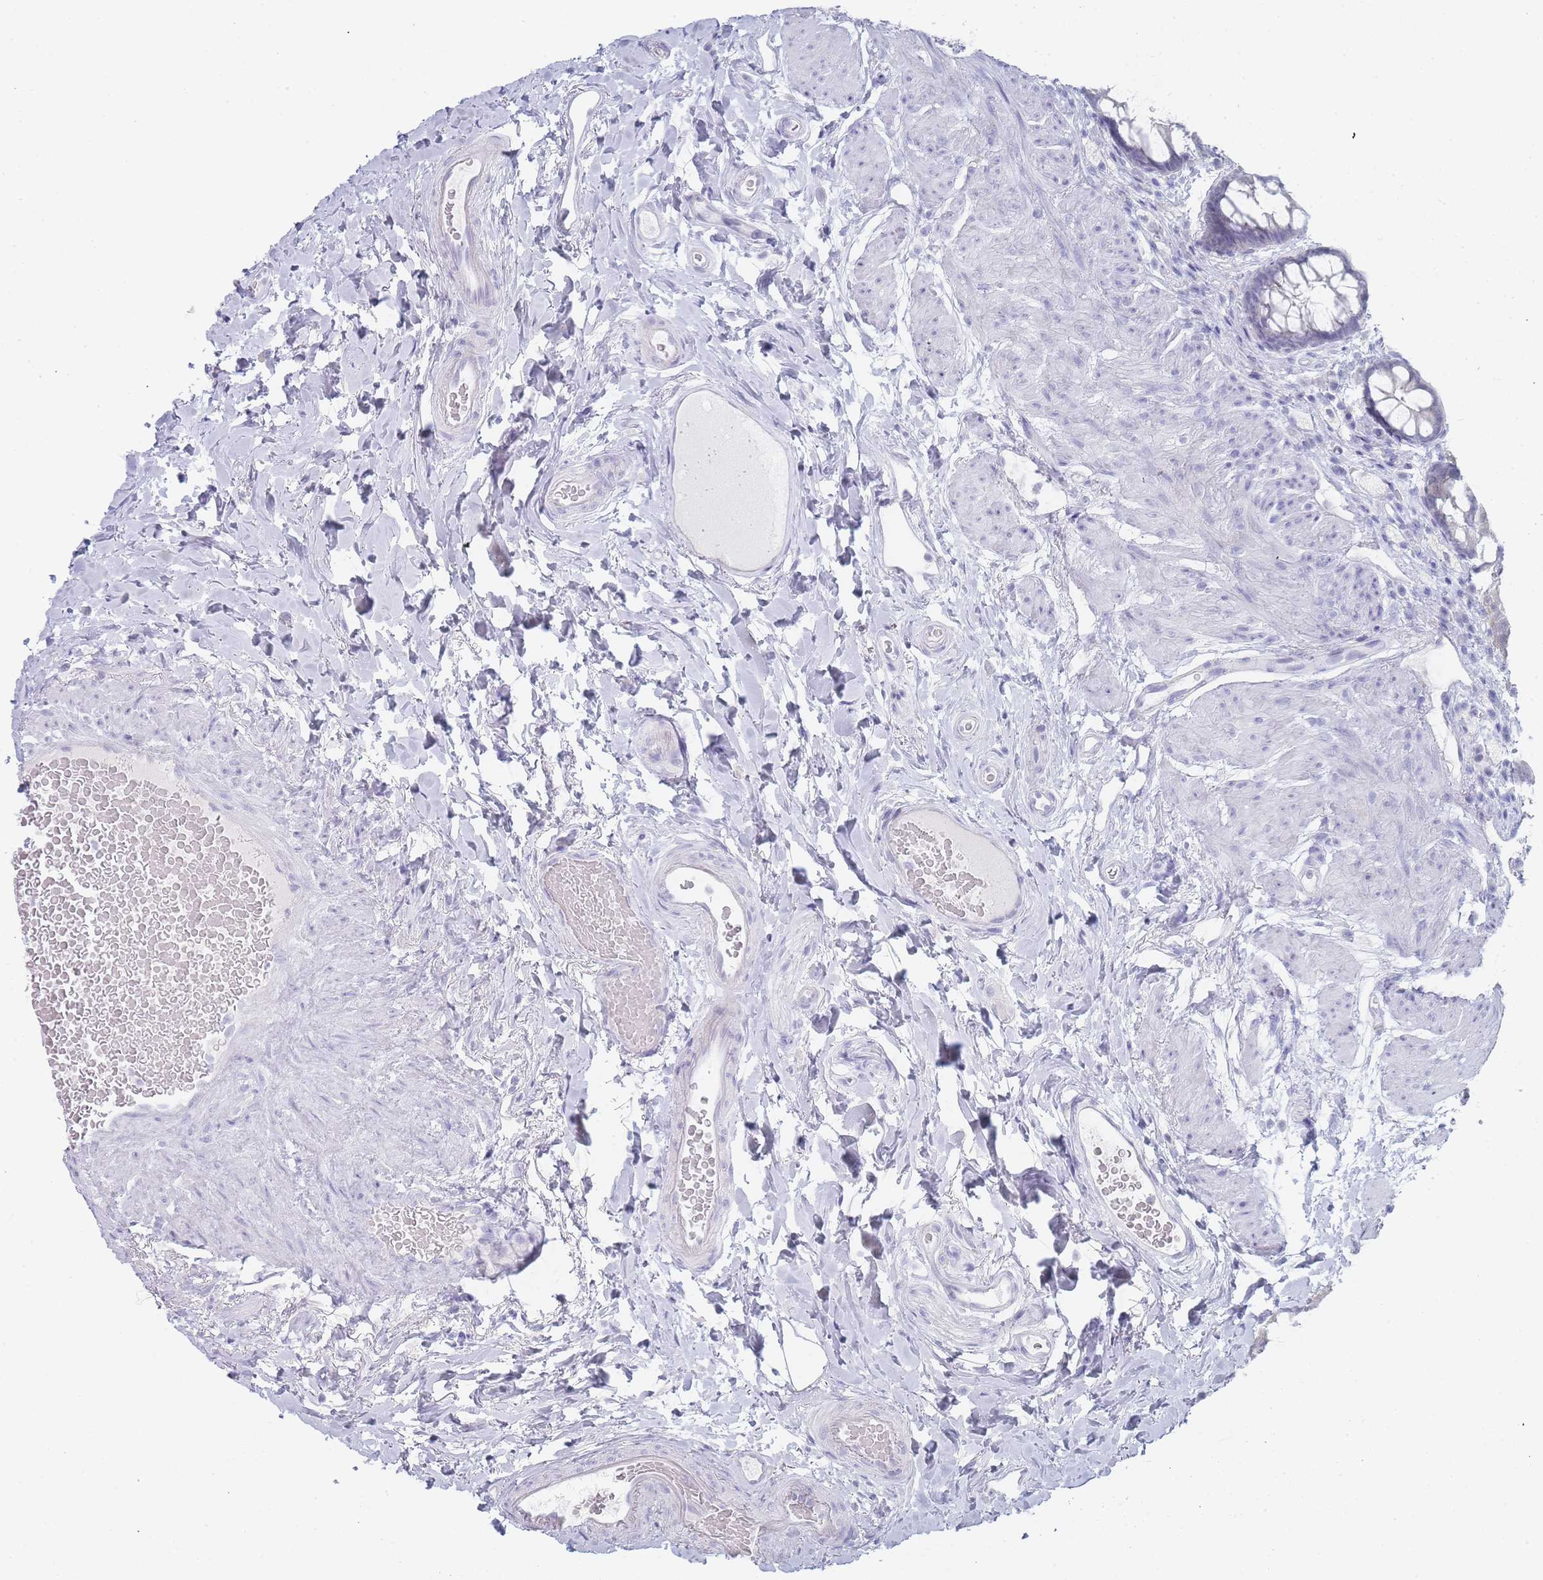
{"staining": {"intensity": "weak", "quantity": "<25%", "location": "cytoplasmic/membranous"}, "tissue": "rectum", "cell_type": "Glandular cells", "image_type": "normal", "snomed": [{"axis": "morphology", "description": "Normal tissue, NOS"}, {"axis": "topography", "description": "Rectum"}, {"axis": "topography", "description": "Peripheral nerve tissue"}], "caption": "Rectum was stained to show a protein in brown. There is no significant expression in glandular cells. (Brightfield microscopy of DAB (3,3'-diaminobenzidine) immunohistochemistry at high magnification).", "gene": "IMPG1", "patient": {"sex": "female", "age": 69}}